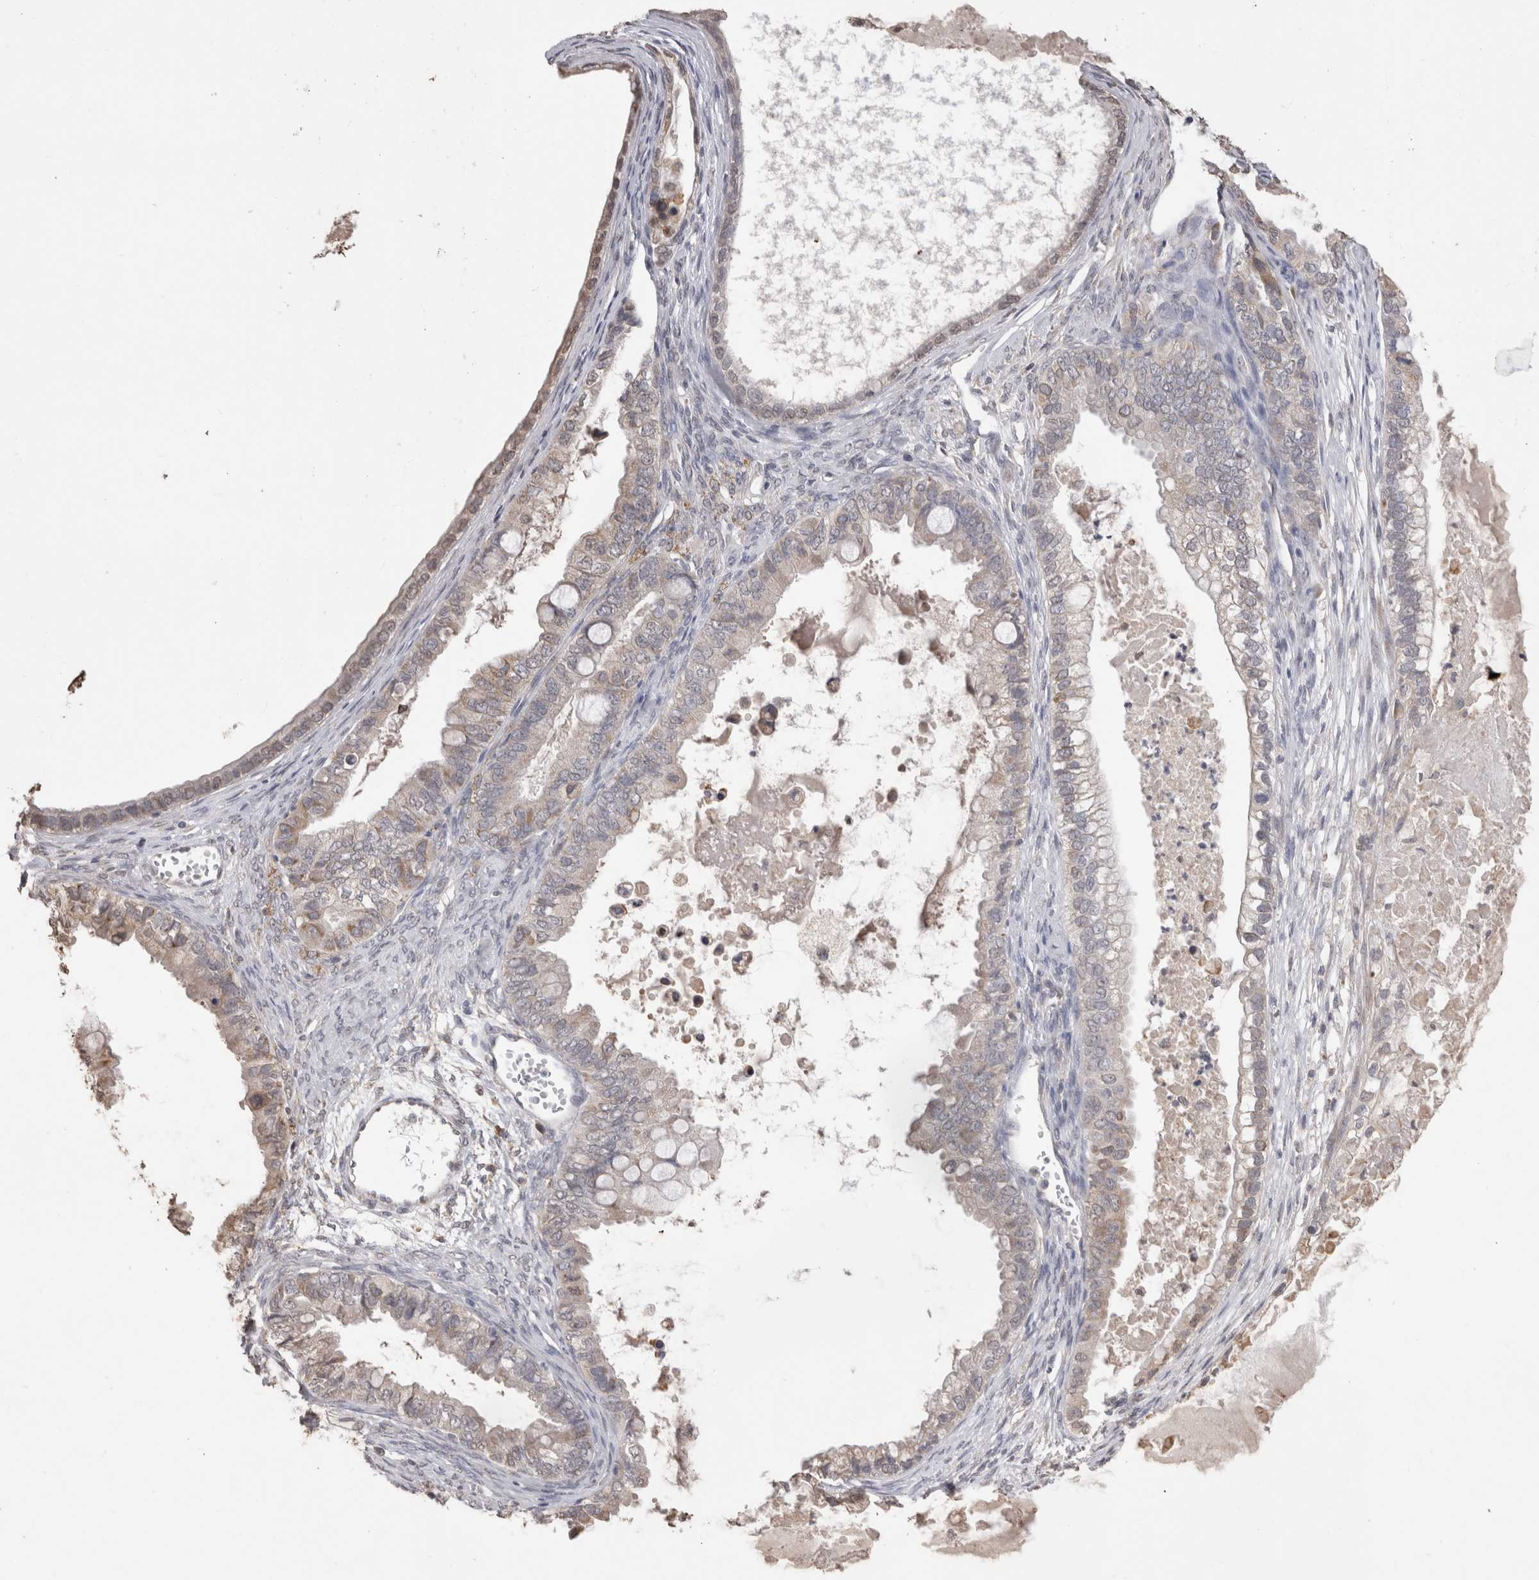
{"staining": {"intensity": "weak", "quantity": "<25%", "location": "cytoplasmic/membranous"}, "tissue": "ovarian cancer", "cell_type": "Tumor cells", "image_type": "cancer", "snomed": [{"axis": "morphology", "description": "Cystadenocarcinoma, mucinous, NOS"}, {"axis": "topography", "description": "Ovary"}], "caption": "Immunohistochemistry (IHC) image of neoplastic tissue: human ovarian mucinous cystadenocarcinoma stained with DAB shows no significant protein staining in tumor cells. (DAB IHC visualized using brightfield microscopy, high magnification).", "gene": "NOMO1", "patient": {"sex": "female", "age": 80}}